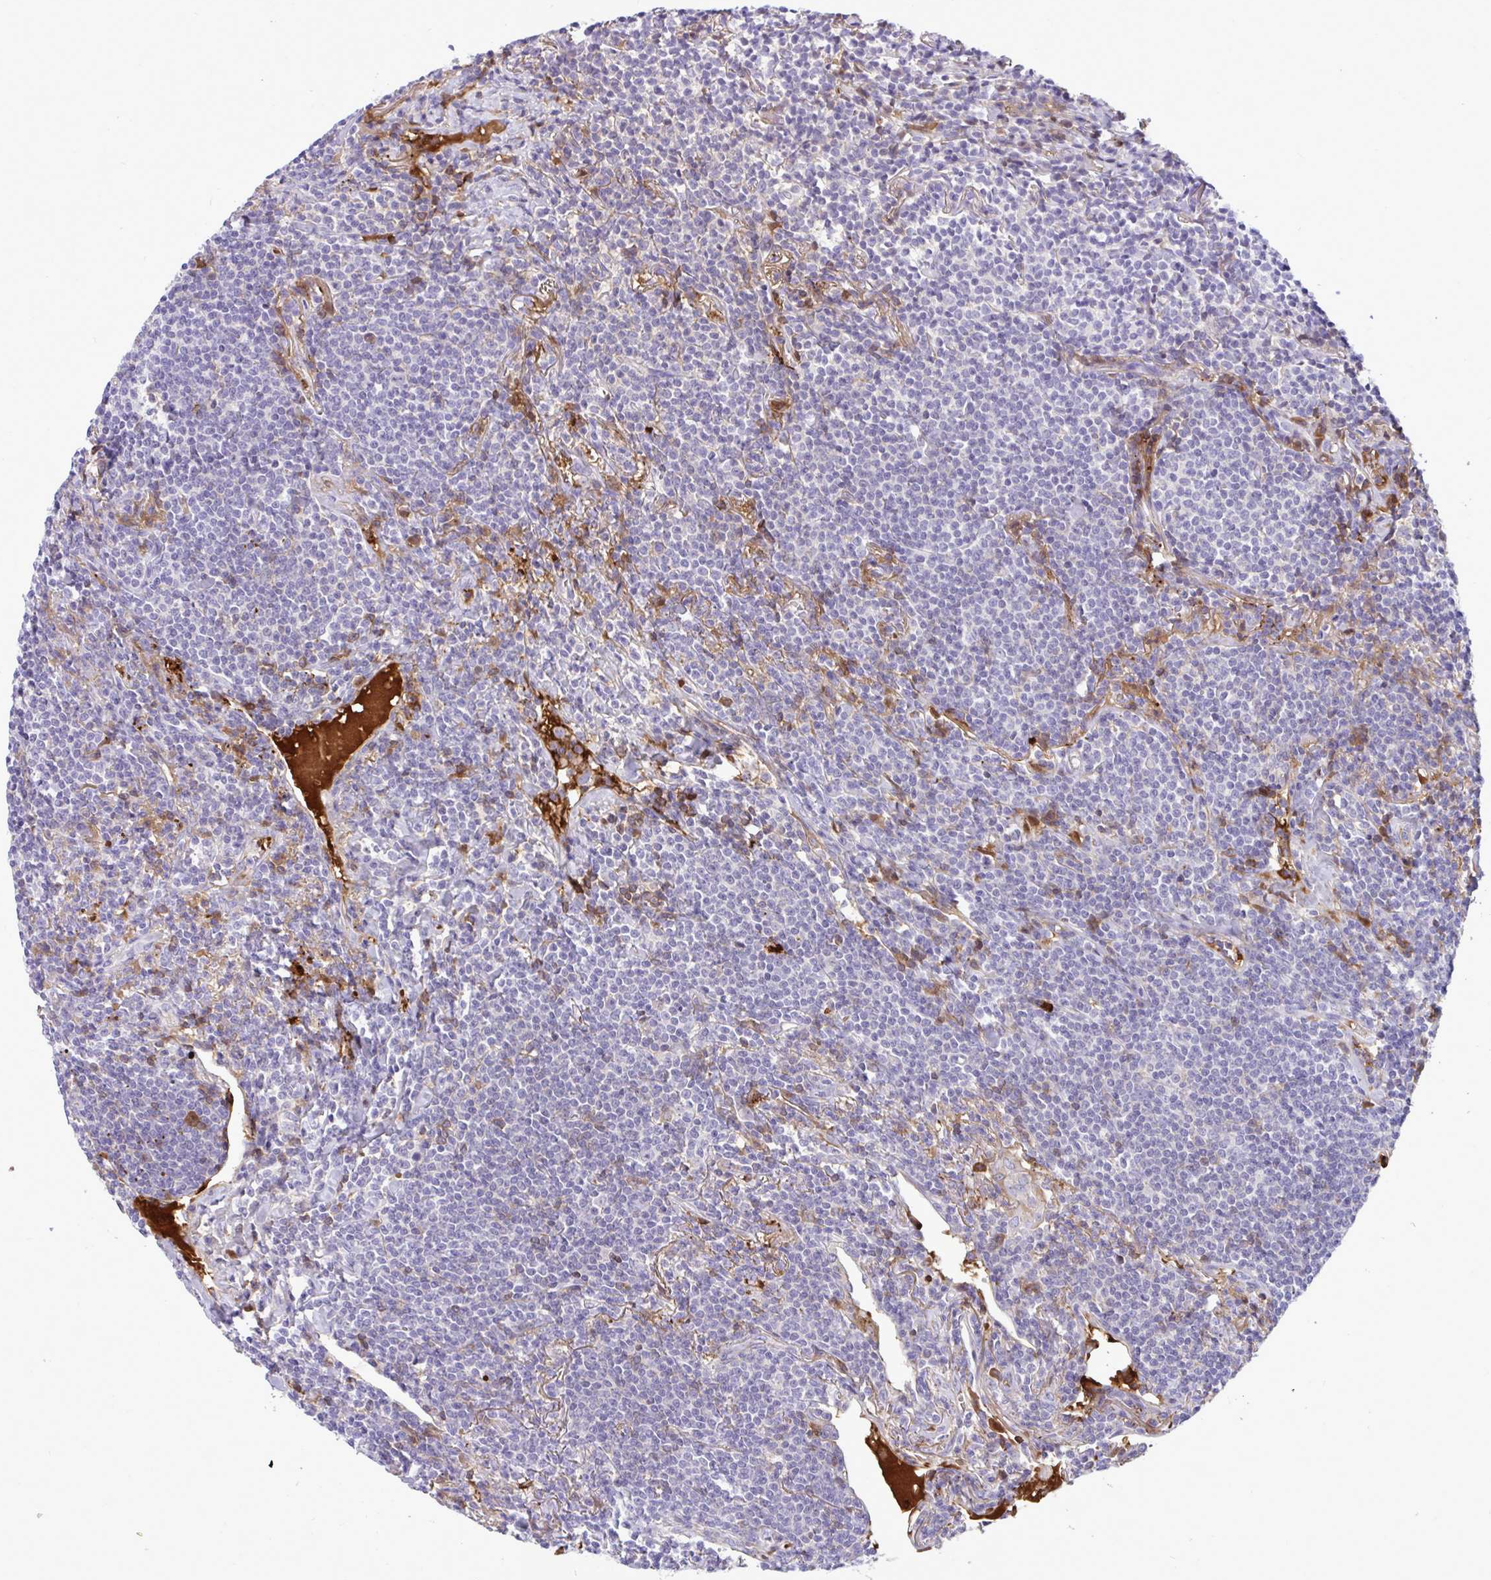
{"staining": {"intensity": "negative", "quantity": "none", "location": "none"}, "tissue": "lymphoma", "cell_type": "Tumor cells", "image_type": "cancer", "snomed": [{"axis": "morphology", "description": "Malignant lymphoma, non-Hodgkin's type, Low grade"}, {"axis": "topography", "description": "Lung"}], "caption": "This is an immunohistochemistry (IHC) photomicrograph of lymphoma. There is no expression in tumor cells.", "gene": "F2", "patient": {"sex": "female", "age": 71}}